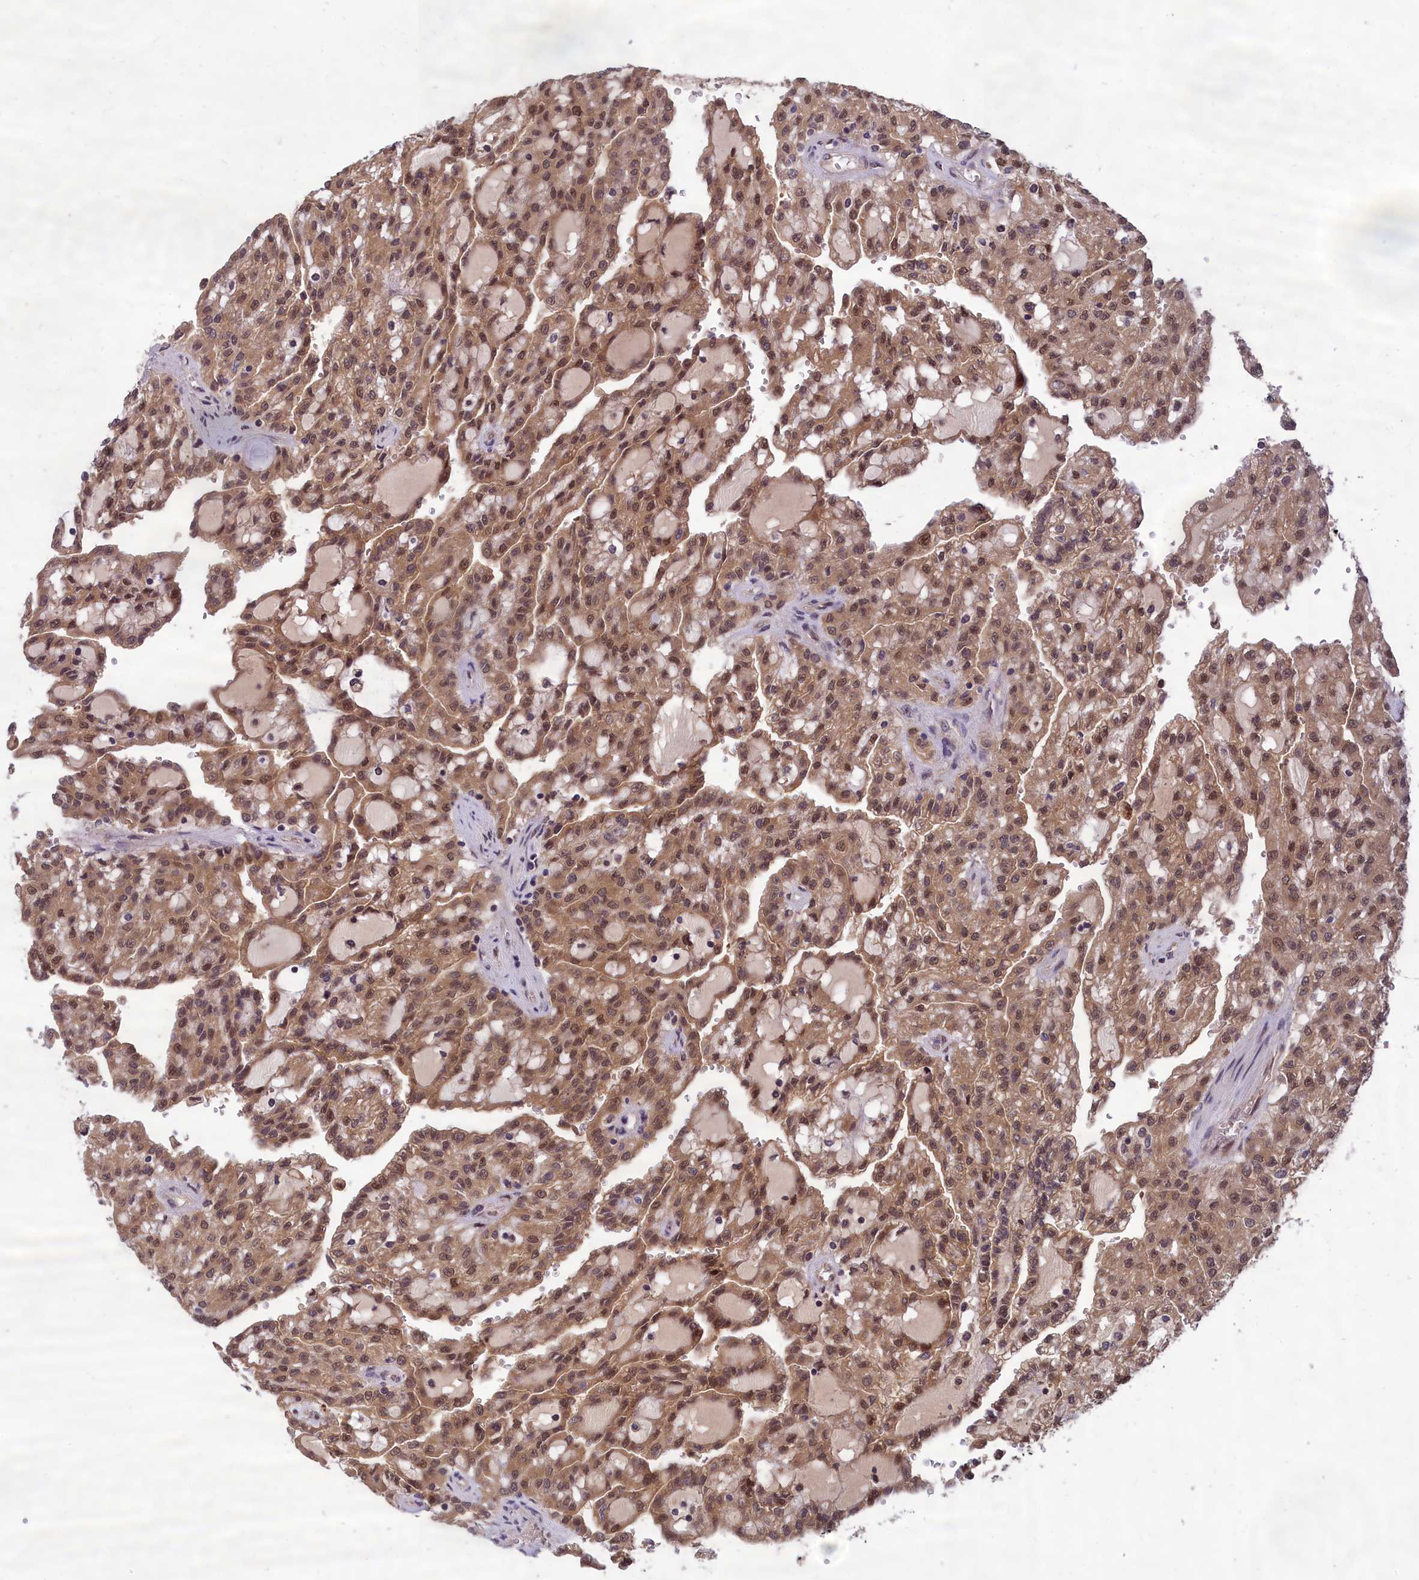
{"staining": {"intensity": "moderate", "quantity": ">75%", "location": "cytoplasmic/membranous,nuclear"}, "tissue": "renal cancer", "cell_type": "Tumor cells", "image_type": "cancer", "snomed": [{"axis": "morphology", "description": "Adenocarcinoma, NOS"}, {"axis": "topography", "description": "Kidney"}], "caption": "Adenocarcinoma (renal) stained with DAB immunohistochemistry (IHC) shows medium levels of moderate cytoplasmic/membranous and nuclear staining in about >75% of tumor cells. (DAB IHC, brown staining for protein, blue staining for nuclei).", "gene": "CCDC15", "patient": {"sex": "male", "age": 63}}